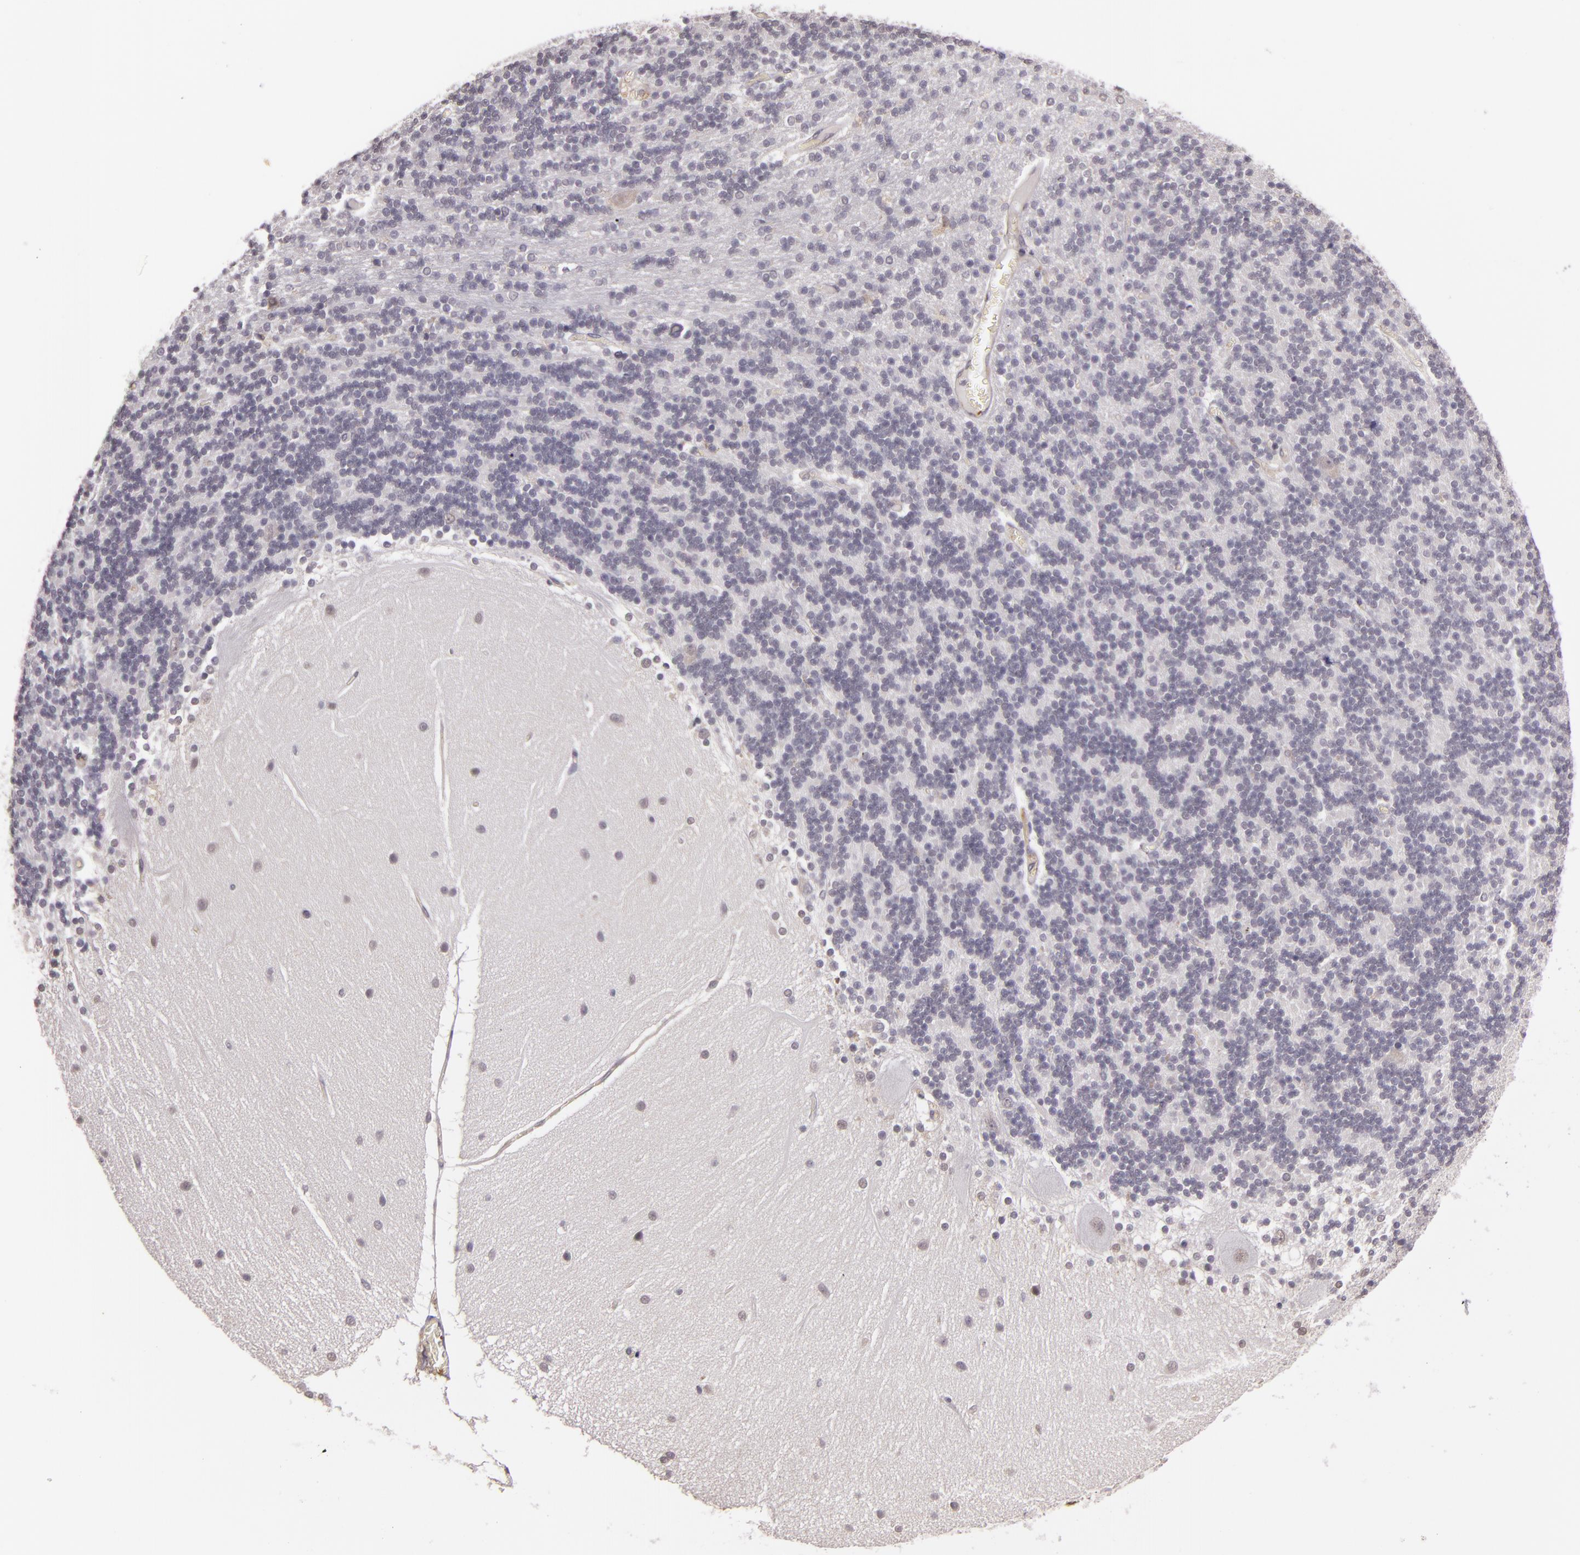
{"staining": {"intensity": "negative", "quantity": "none", "location": "none"}, "tissue": "cerebellum", "cell_type": "Cells in granular layer", "image_type": "normal", "snomed": [{"axis": "morphology", "description": "Normal tissue, NOS"}, {"axis": "topography", "description": "Cerebellum"}], "caption": "Cells in granular layer are negative for brown protein staining in normal cerebellum. (DAB (3,3'-diaminobenzidine) immunohistochemistry (IHC) visualized using brightfield microscopy, high magnification).", "gene": "SYTL4", "patient": {"sex": "female", "age": 54}}